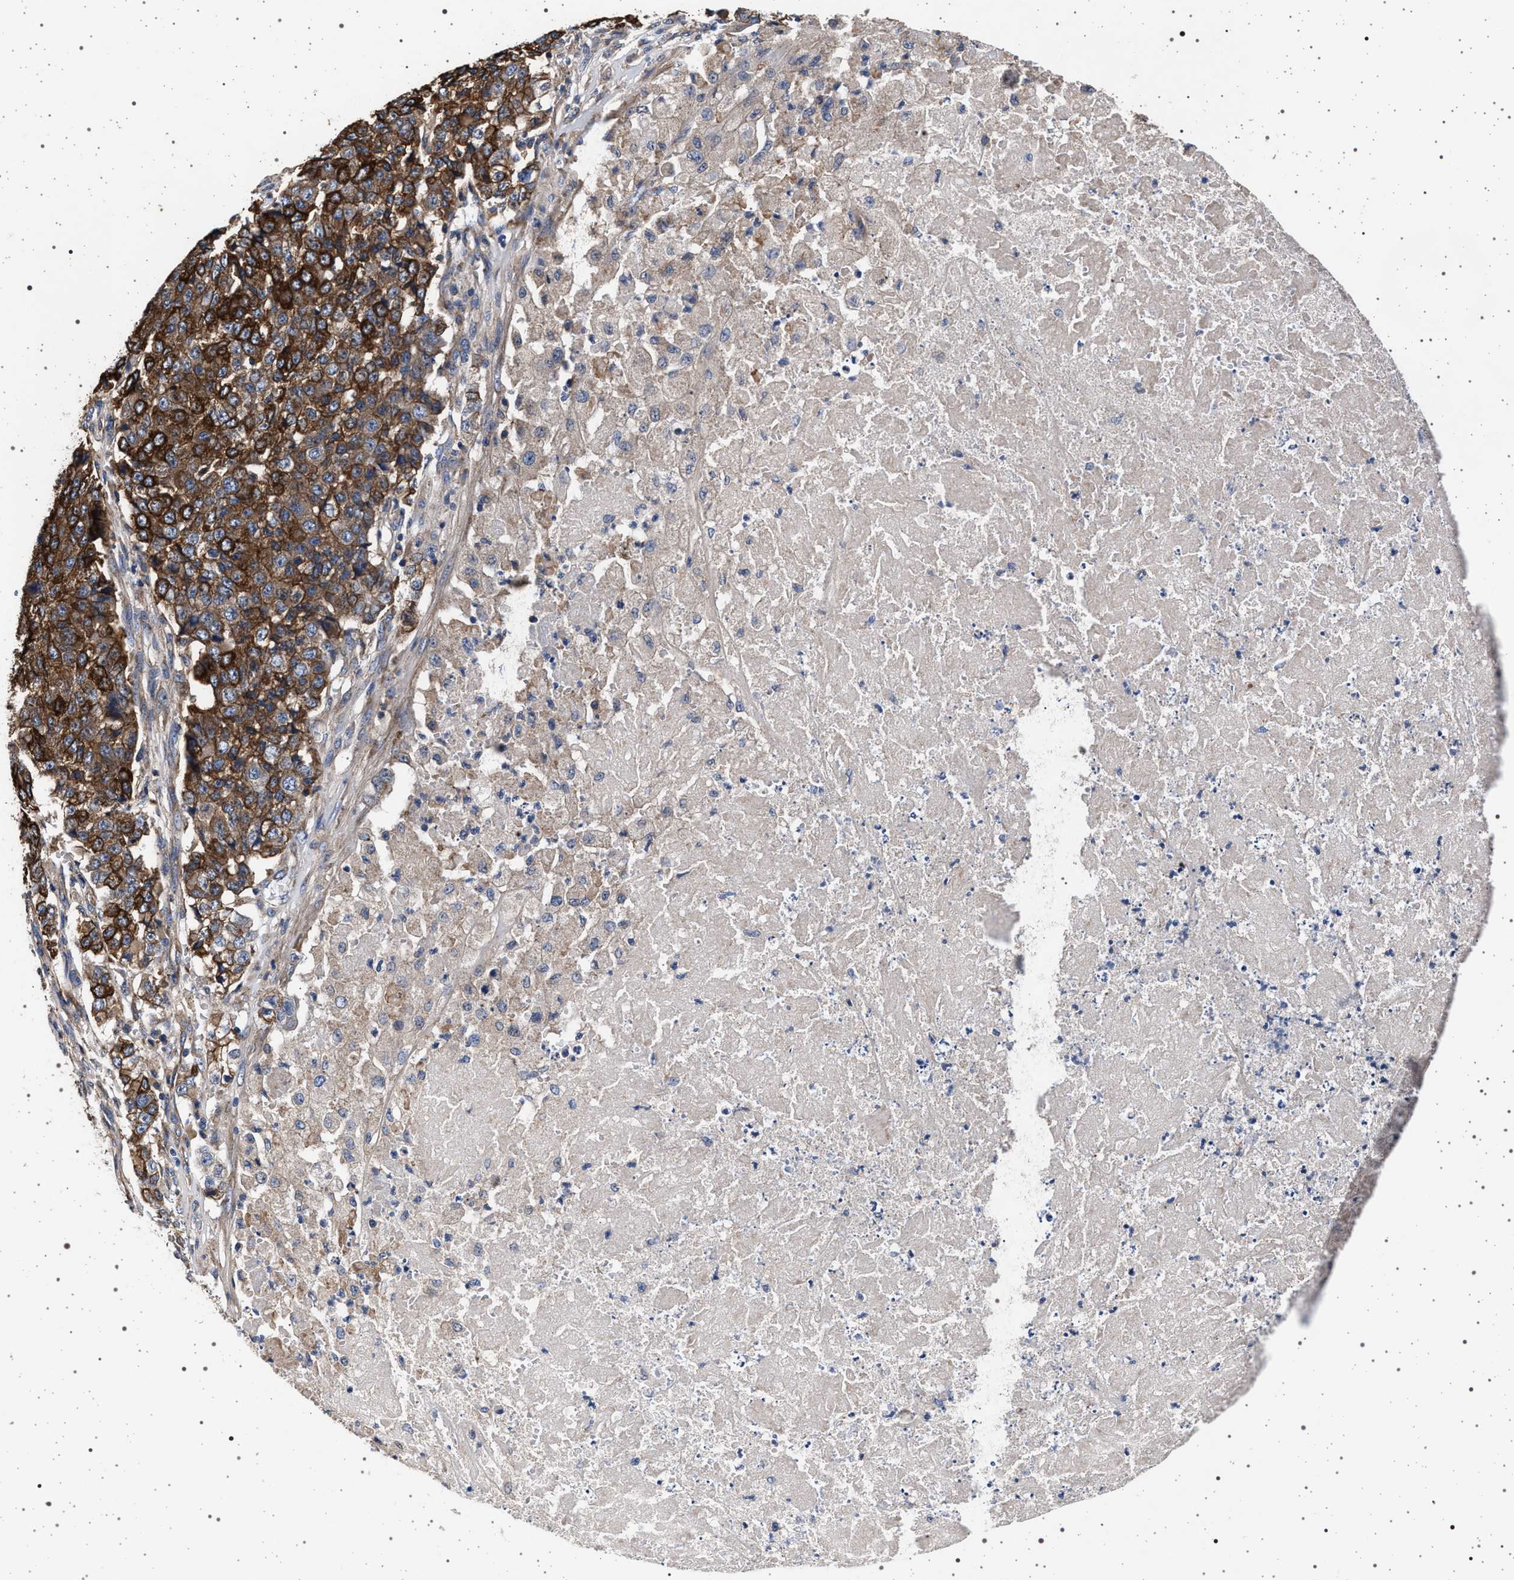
{"staining": {"intensity": "strong", "quantity": ">75%", "location": "cytoplasmic/membranous"}, "tissue": "pancreatic cancer", "cell_type": "Tumor cells", "image_type": "cancer", "snomed": [{"axis": "morphology", "description": "Adenocarcinoma, NOS"}, {"axis": "topography", "description": "Pancreas"}], "caption": "Immunohistochemistry of human pancreatic cancer (adenocarcinoma) displays high levels of strong cytoplasmic/membranous staining in approximately >75% of tumor cells.", "gene": "MAP3K2", "patient": {"sex": "male", "age": 50}}